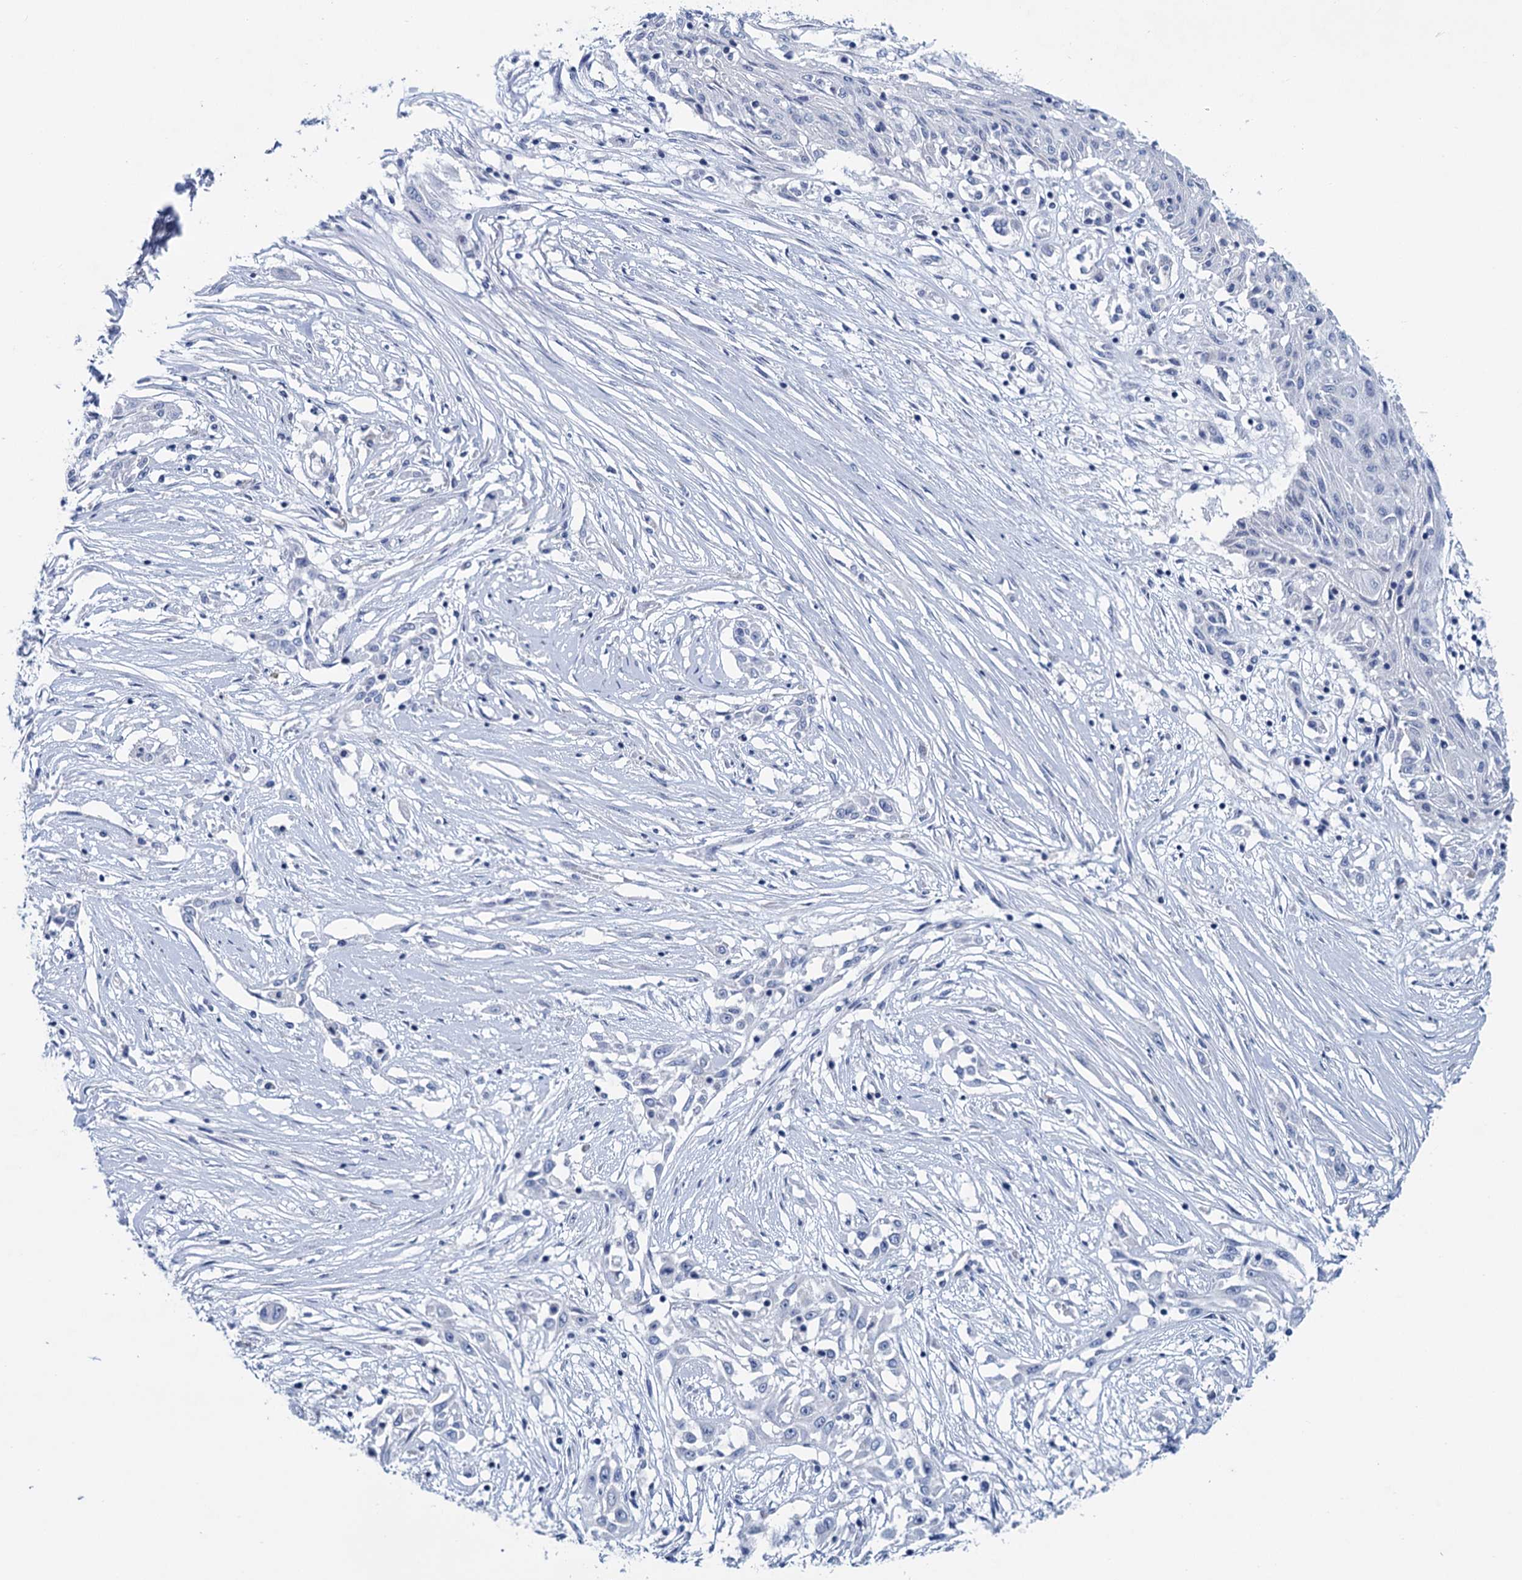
{"staining": {"intensity": "negative", "quantity": "none", "location": "none"}, "tissue": "skin cancer", "cell_type": "Tumor cells", "image_type": "cancer", "snomed": [{"axis": "morphology", "description": "Squamous cell carcinoma, NOS"}, {"axis": "morphology", "description": "Squamous cell carcinoma, metastatic, NOS"}, {"axis": "topography", "description": "Skin"}, {"axis": "topography", "description": "Lymph node"}], "caption": "The micrograph exhibits no significant staining in tumor cells of skin metastatic squamous cell carcinoma. The staining is performed using DAB brown chromogen with nuclei counter-stained in using hematoxylin.", "gene": "MYOZ3", "patient": {"sex": "male", "age": 75}}